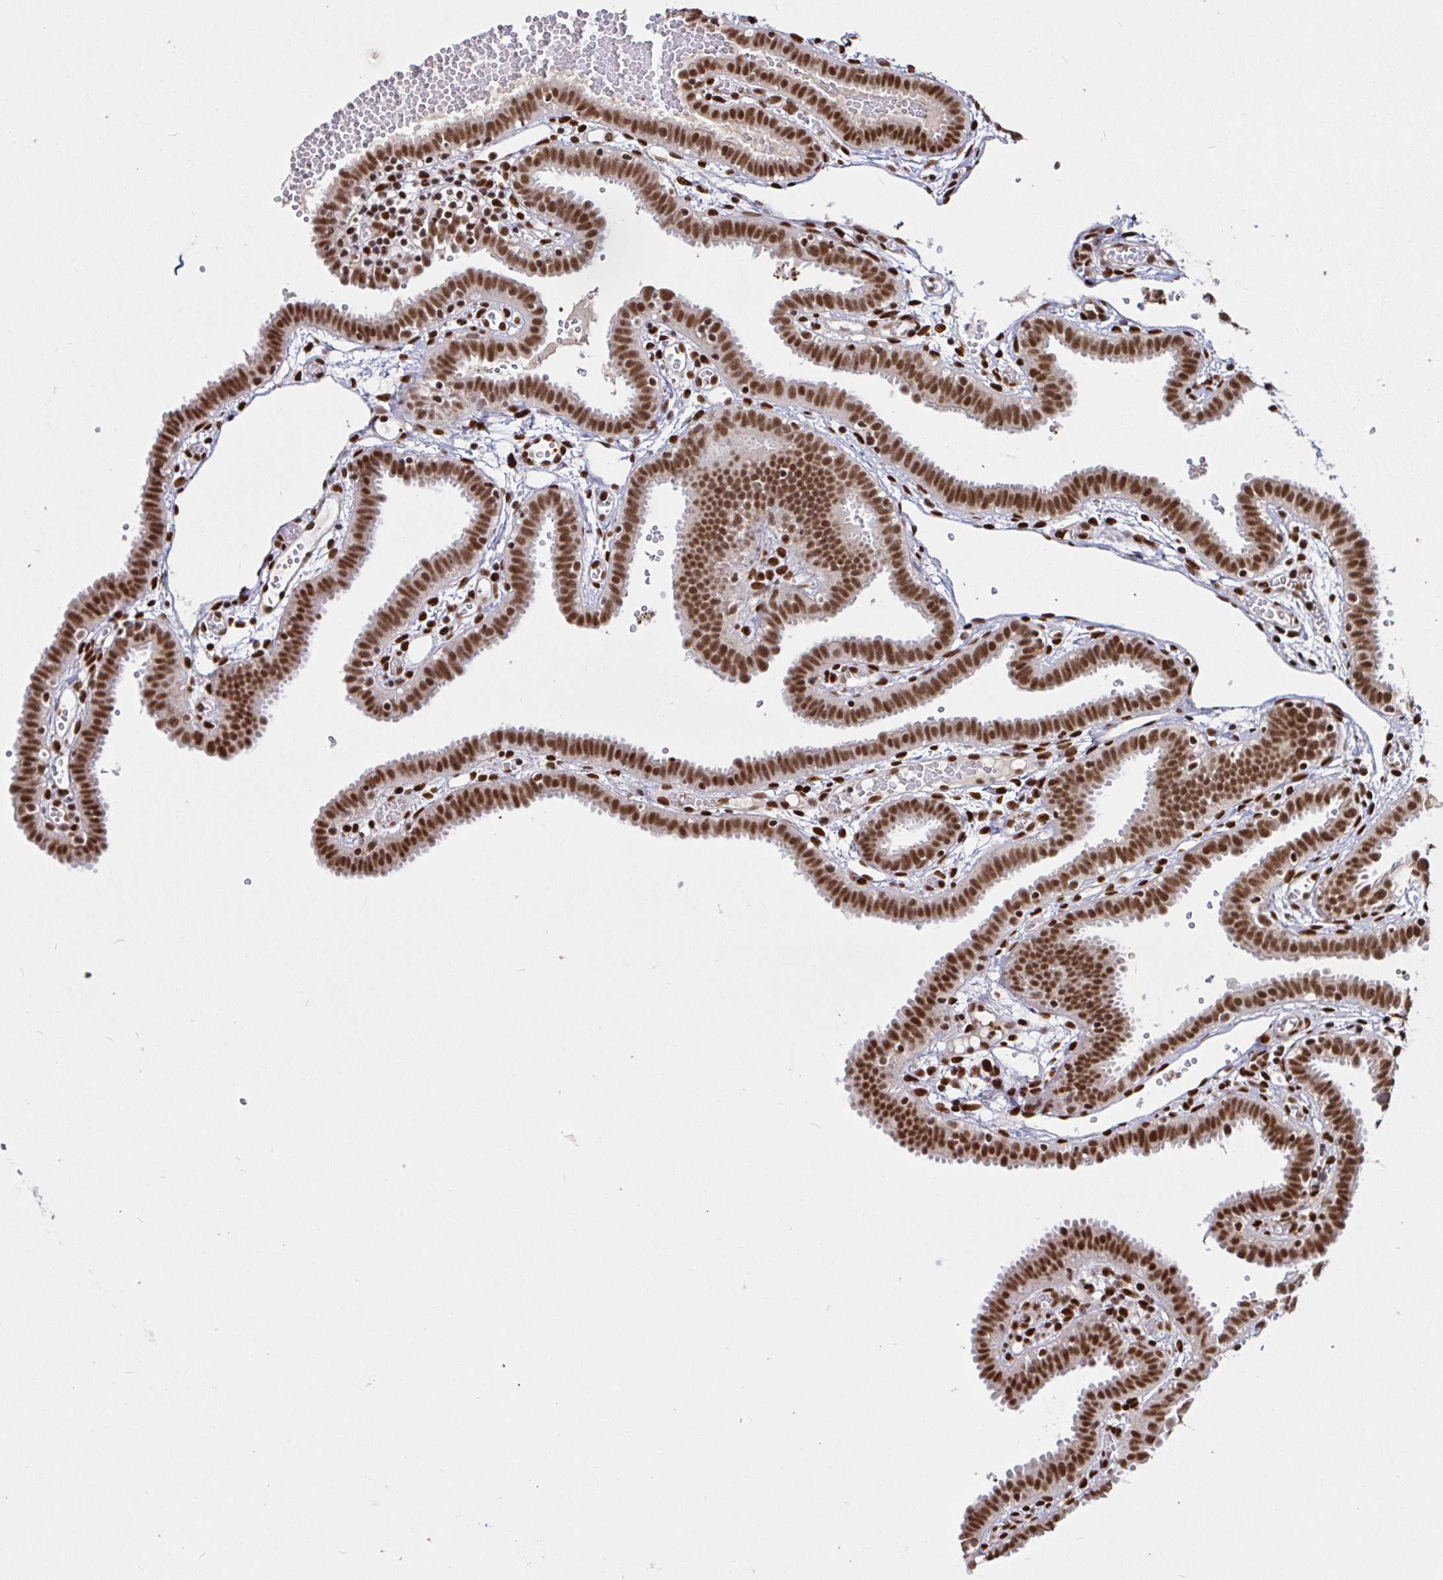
{"staining": {"intensity": "strong", "quantity": ">75%", "location": "nuclear"}, "tissue": "fallopian tube", "cell_type": "Glandular cells", "image_type": "normal", "snomed": [{"axis": "morphology", "description": "Normal tissue, NOS"}, {"axis": "topography", "description": "Fallopian tube"}], "caption": "The histopathology image reveals a brown stain indicating the presence of a protein in the nuclear of glandular cells in fallopian tube. (DAB IHC, brown staining for protein, blue staining for nuclei).", "gene": "SP3", "patient": {"sex": "female", "age": 37}}